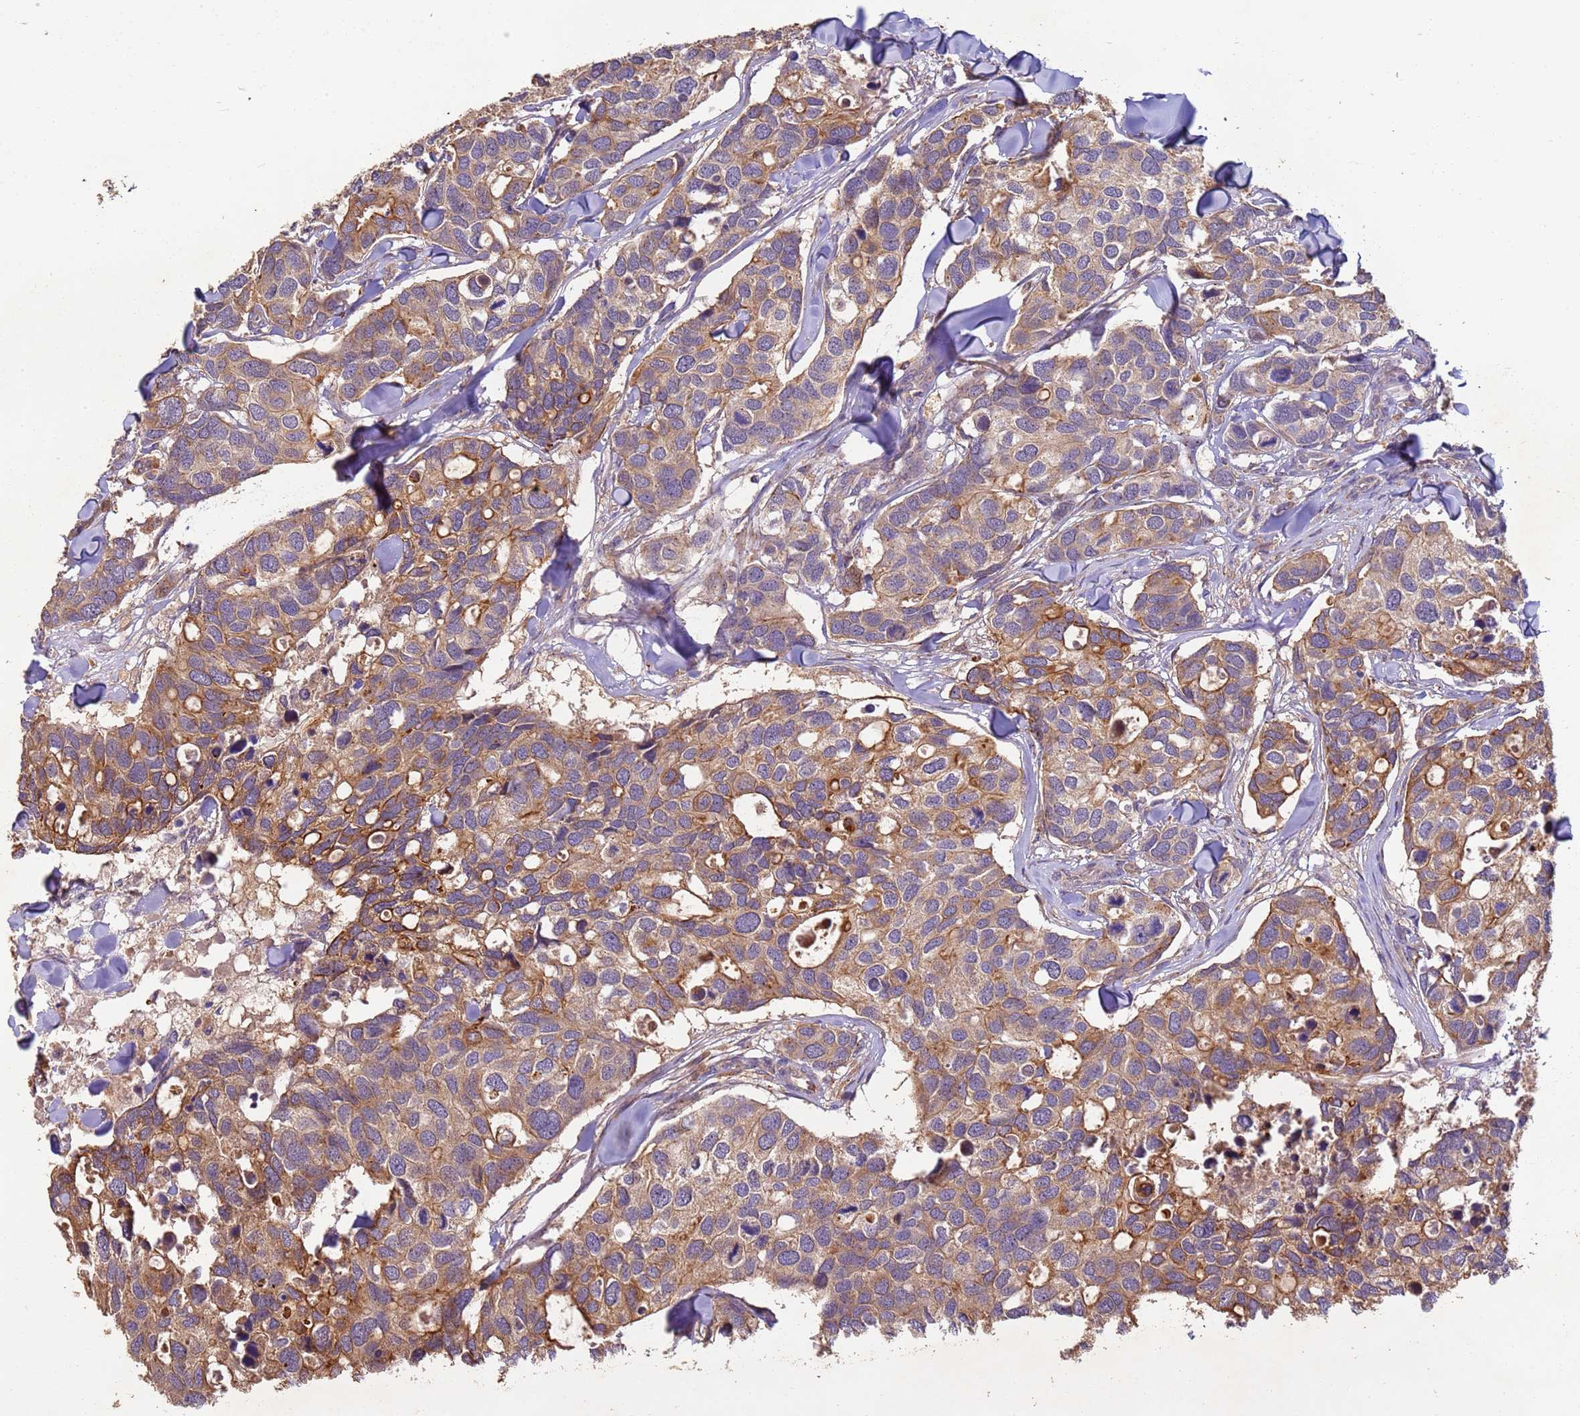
{"staining": {"intensity": "moderate", "quantity": ">75%", "location": "cytoplasmic/membranous"}, "tissue": "breast cancer", "cell_type": "Tumor cells", "image_type": "cancer", "snomed": [{"axis": "morphology", "description": "Duct carcinoma"}, {"axis": "topography", "description": "Breast"}], "caption": "This image exhibits breast invasive ductal carcinoma stained with immunohistochemistry (IHC) to label a protein in brown. The cytoplasmic/membranous of tumor cells show moderate positivity for the protein. Nuclei are counter-stained blue.", "gene": "TIGAR", "patient": {"sex": "female", "age": 83}}